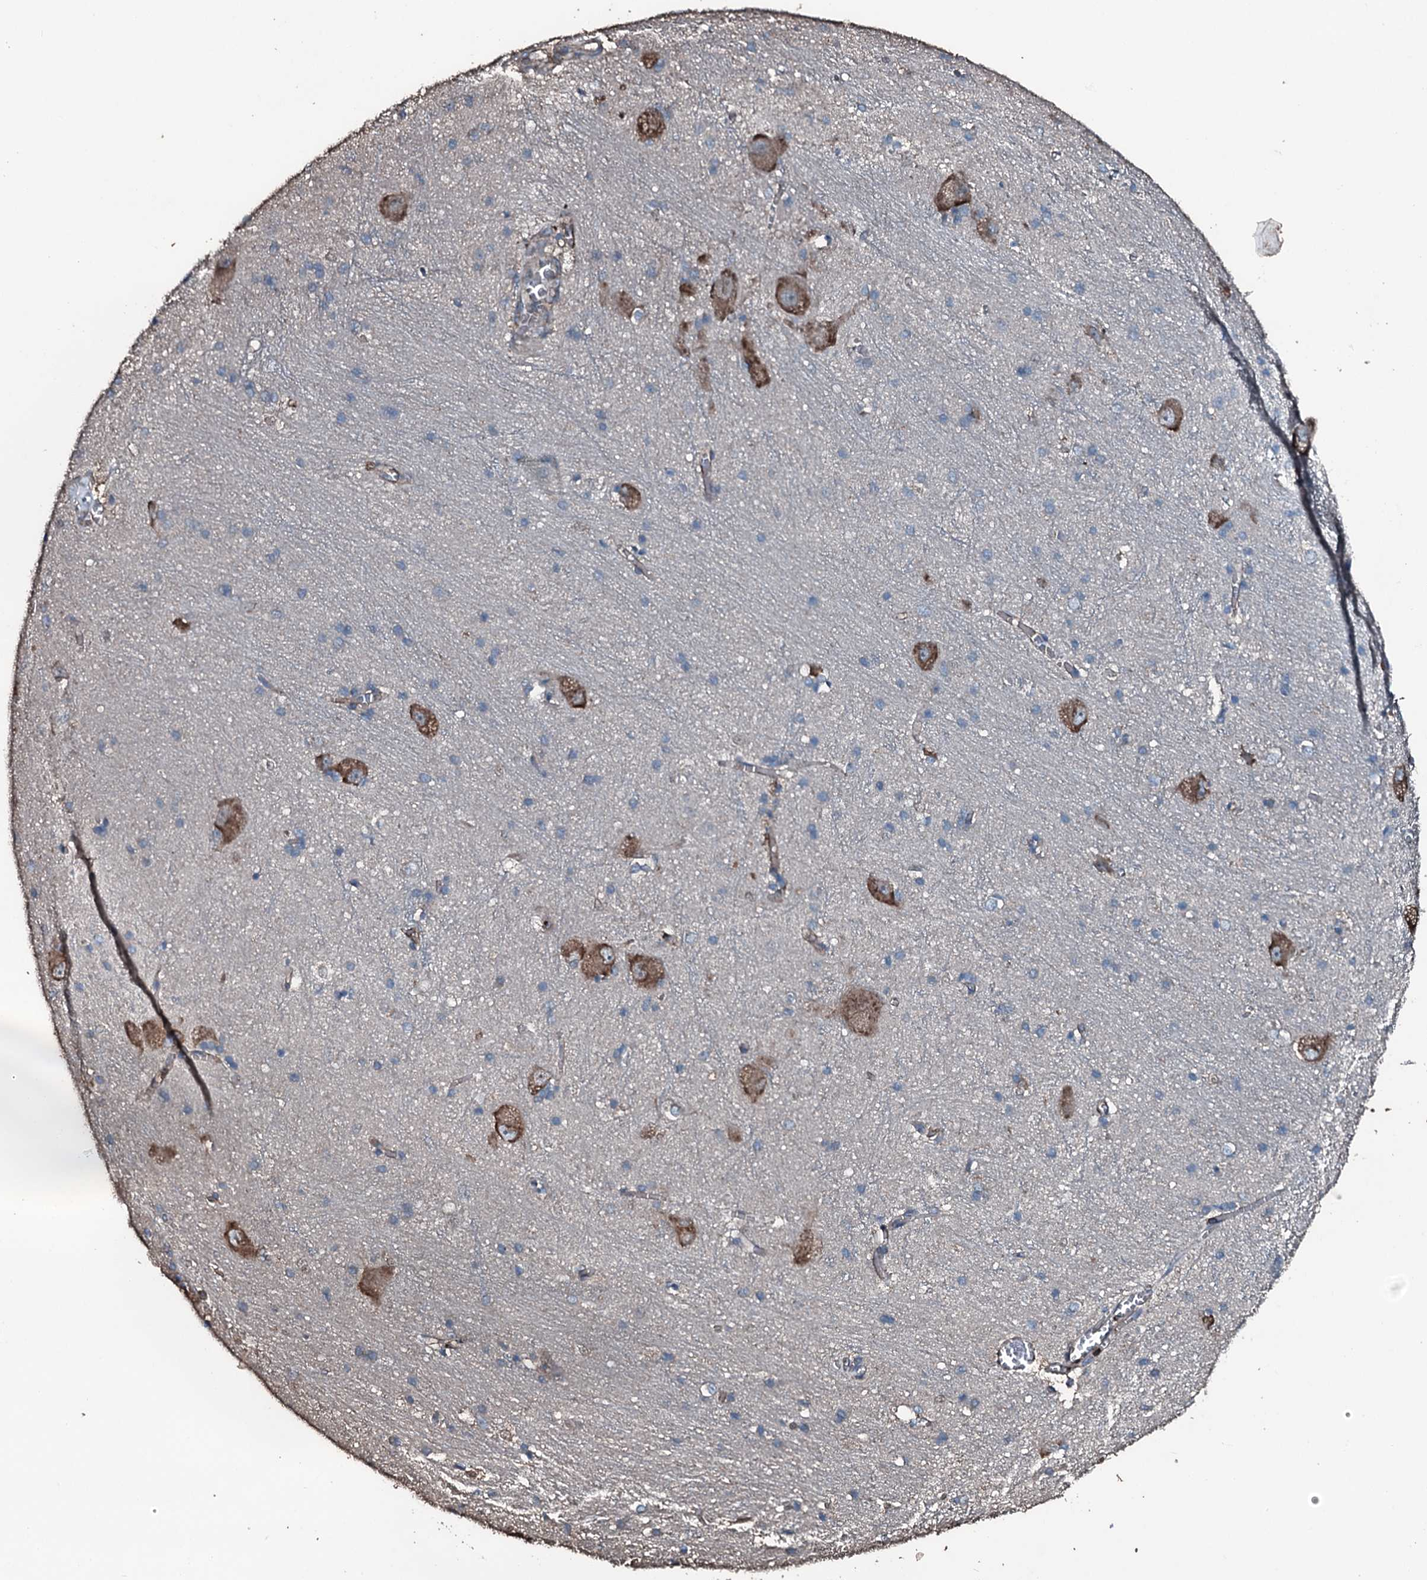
{"staining": {"intensity": "moderate", "quantity": "<25%", "location": "cytoplasmic/membranous"}, "tissue": "caudate", "cell_type": "Glial cells", "image_type": "normal", "snomed": [{"axis": "morphology", "description": "Normal tissue, NOS"}, {"axis": "topography", "description": "Lateral ventricle wall"}], "caption": "A low amount of moderate cytoplasmic/membranous positivity is appreciated in about <25% of glial cells in unremarkable caudate. Using DAB (brown) and hematoxylin (blue) stains, captured at high magnification using brightfield microscopy.", "gene": "SLC25A38", "patient": {"sex": "male", "age": 37}}